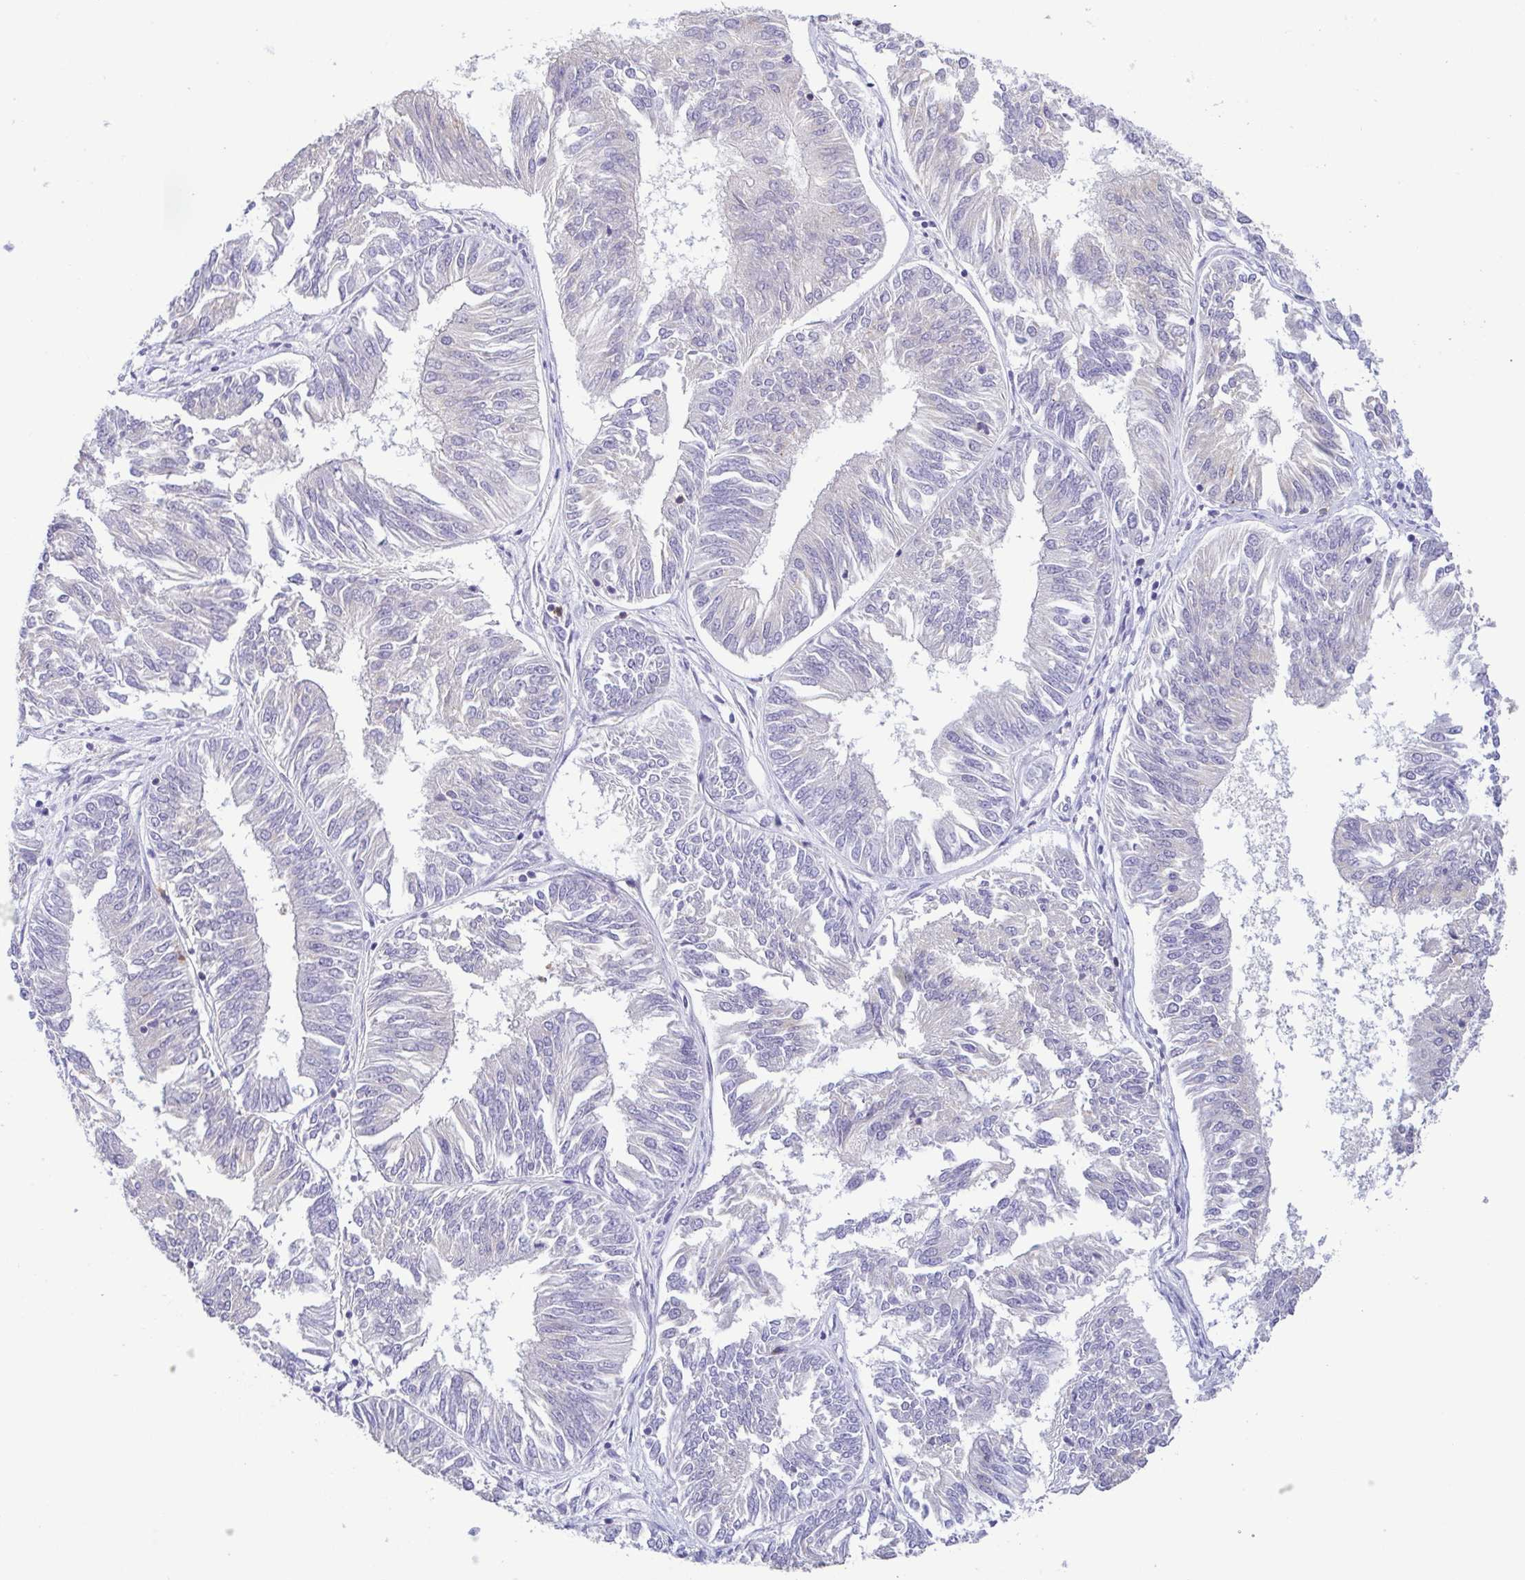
{"staining": {"intensity": "negative", "quantity": "none", "location": "none"}, "tissue": "endometrial cancer", "cell_type": "Tumor cells", "image_type": "cancer", "snomed": [{"axis": "morphology", "description": "Adenocarcinoma, NOS"}, {"axis": "topography", "description": "Endometrium"}], "caption": "Immunohistochemistry micrograph of endometrial adenocarcinoma stained for a protein (brown), which displays no staining in tumor cells.", "gene": "PGLYRP1", "patient": {"sex": "female", "age": 58}}